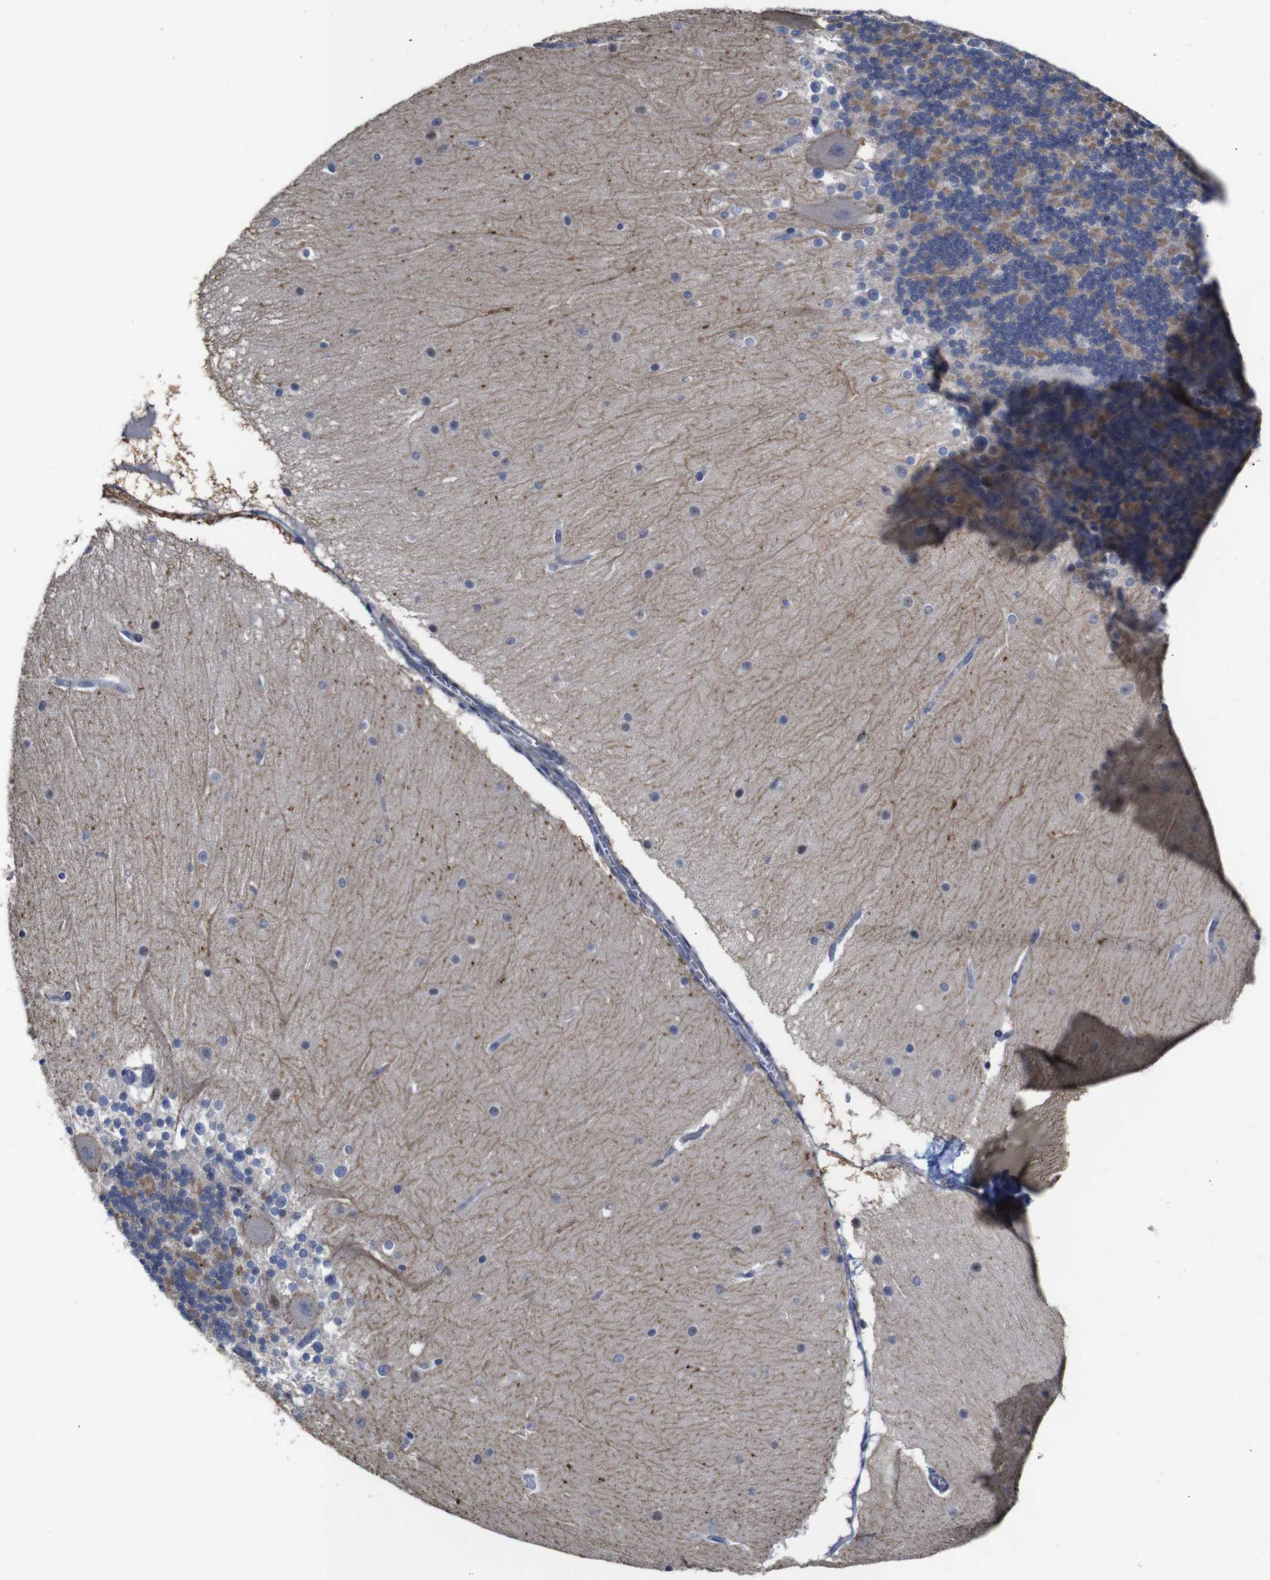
{"staining": {"intensity": "moderate", "quantity": "25%-75%", "location": "cytoplasmic/membranous"}, "tissue": "cerebellum", "cell_type": "Cells in granular layer", "image_type": "normal", "snomed": [{"axis": "morphology", "description": "Normal tissue, NOS"}, {"axis": "topography", "description": "Cerebellum"}], "caption": "Normal cerebellum exhibits moderate cytoplasmic/membranous staining in approximately 25%-75% of cells in granular layer, visualized by immunohistochemistry.", "gene": "TCEAL9", "patient": {"sex": "female", "age": 19}}